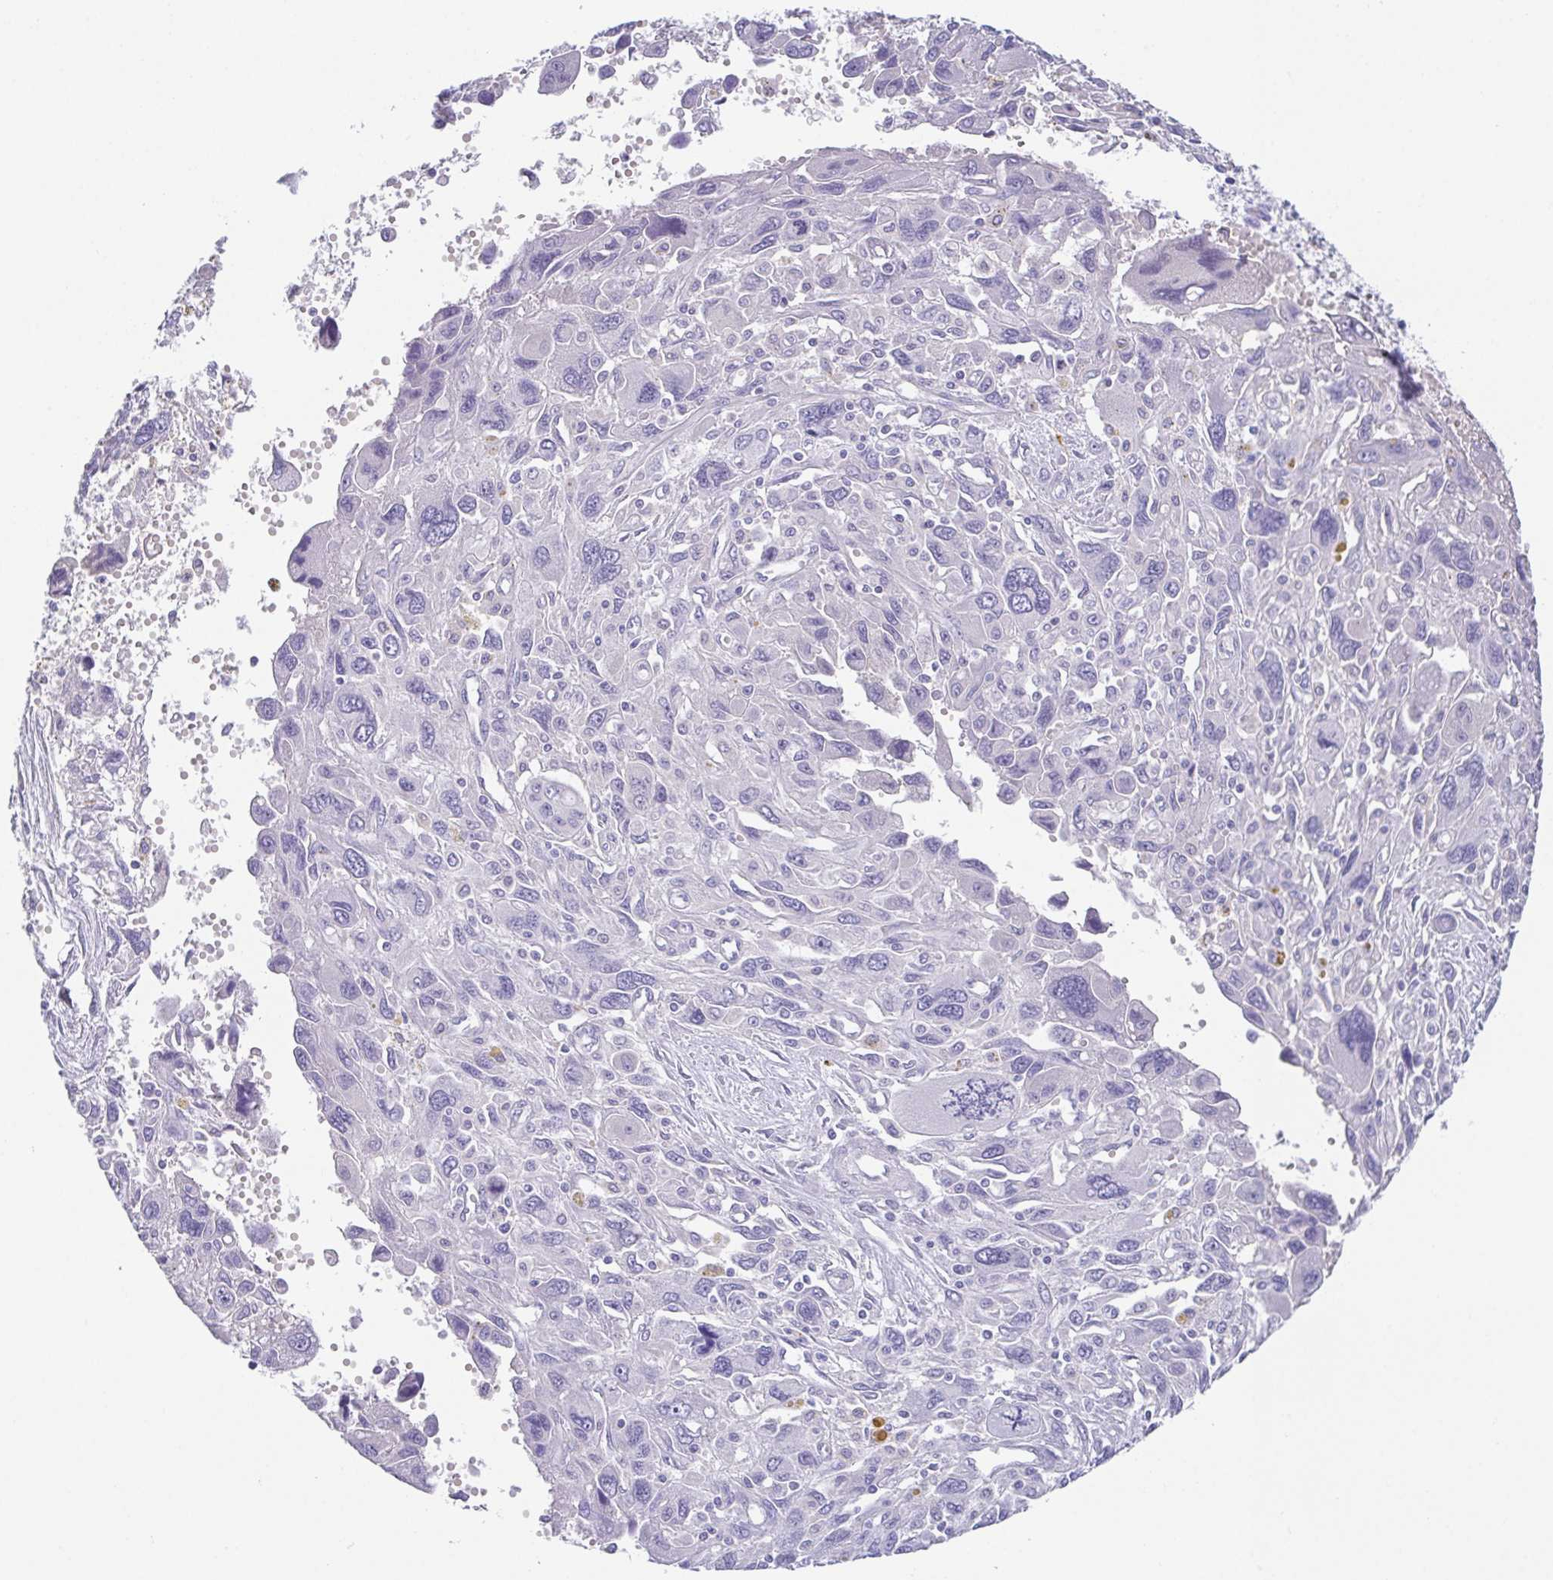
{"staining": {"intensity": "negative", "quantity": "none", "location": "none"}, "tissue": "pancreatic cancer", "cell_type": "Tumor cells", "image_type": "cancer", "snomed": [{"axis": "morphology", "description": "Adenocarcinoma, NOS"}, {"axis": "topography", "description": "Pancreas"}], "caption": "This is an immunohistochemistry (IHC) photomicrograph of human pancreatic cancer (adenocarcinoma). There is no staining in tumor cells.", "gene": "HAPLN2", "patient": {"sex": "female", "age": 47}}